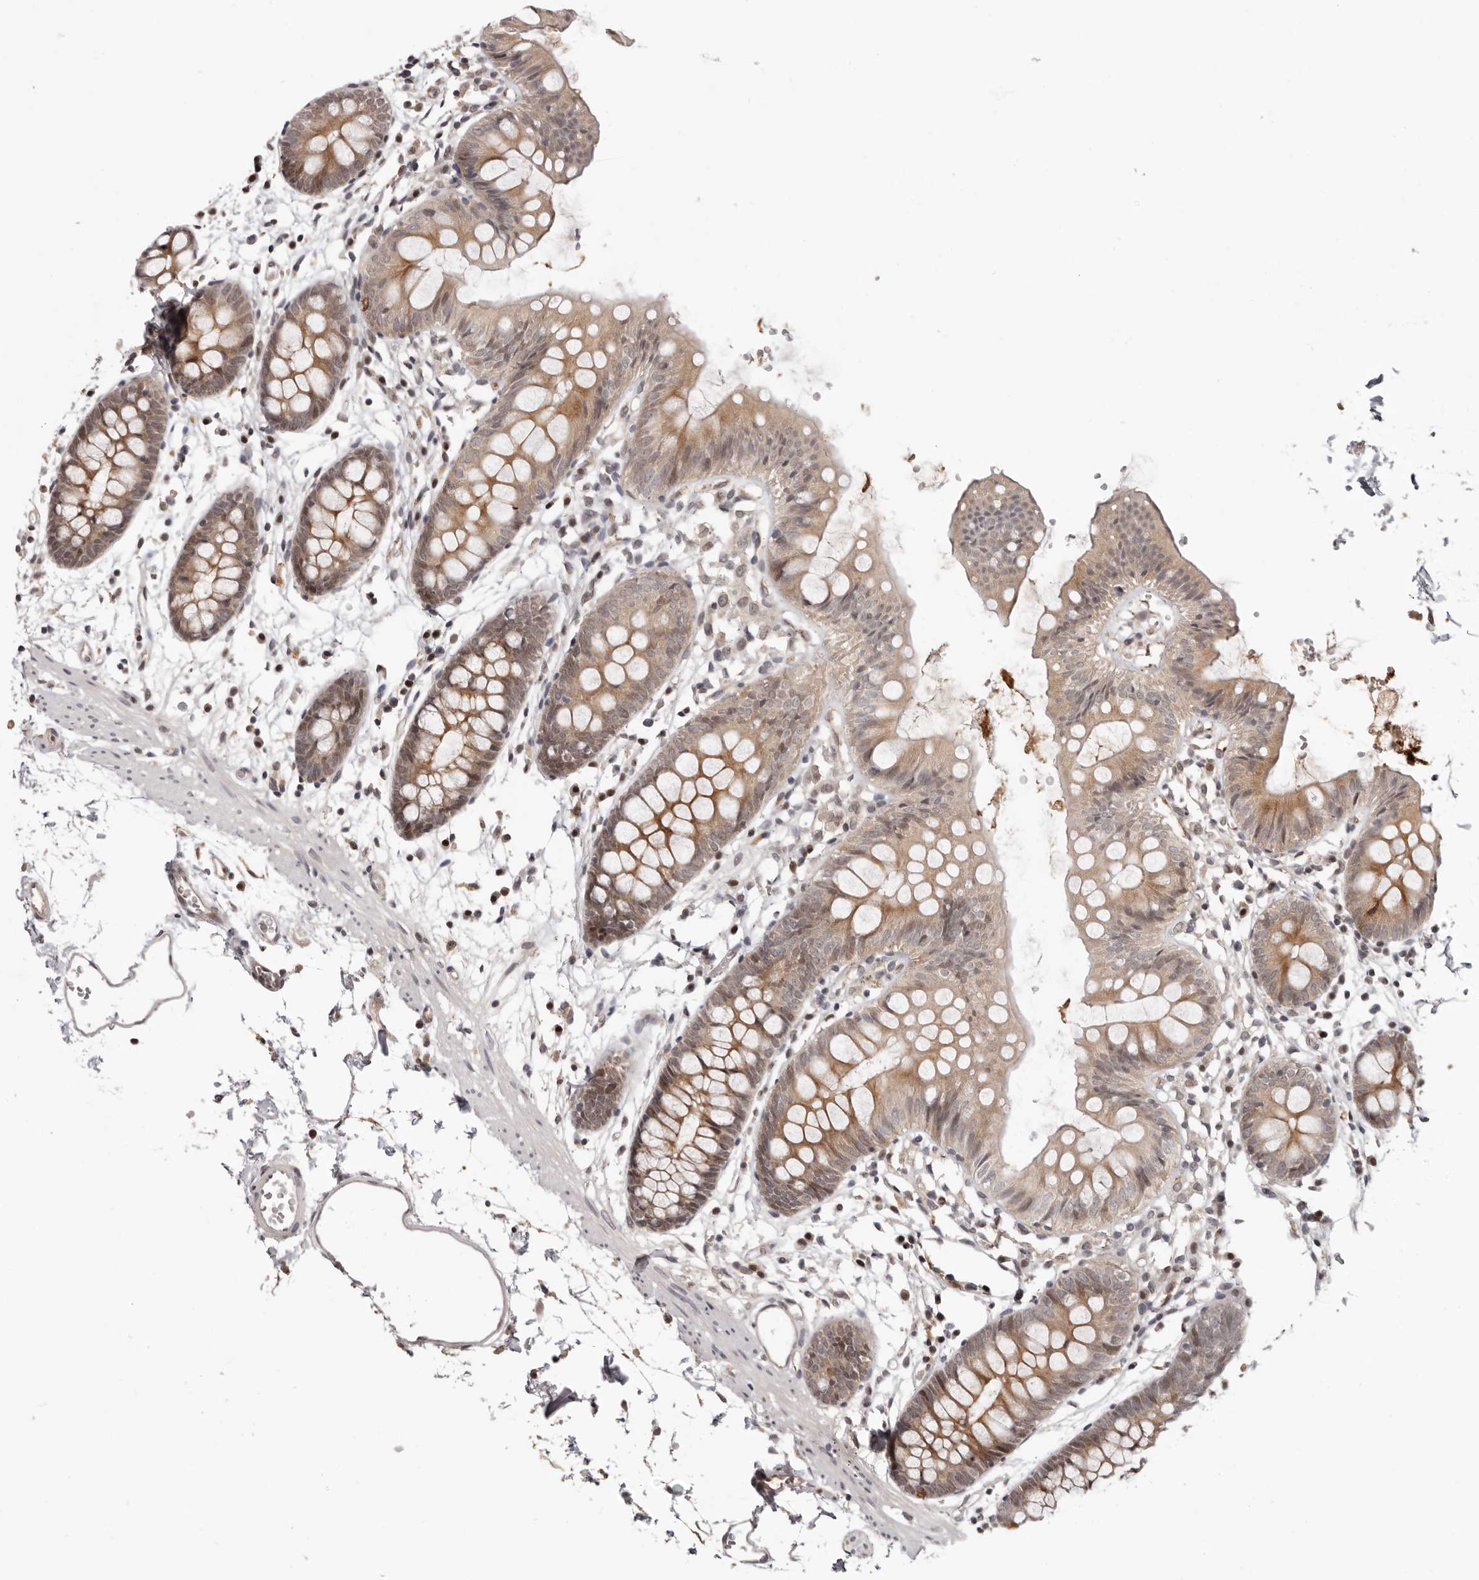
{"staining": {"intensity": "weak", "quantity": ">75%", "location": "cytoplasmic/membranous"}, "tissue": "colon", "cell_type": "Endothelial cells", "image_type": "normal", "snomed": [{"axis": "morphology", "description": "Normal tissue, NOS"}, {"axis": "topography", "description": "Colon"}], "caption": "This histopathology image displays immunohistochemistry (IHC) staining of benign colon, with low weak cytoplasmic/membranous staining in about >75% of endothelial cells.", "gene": "TBX5", "patient": {"sex": "male", "age": 56}}